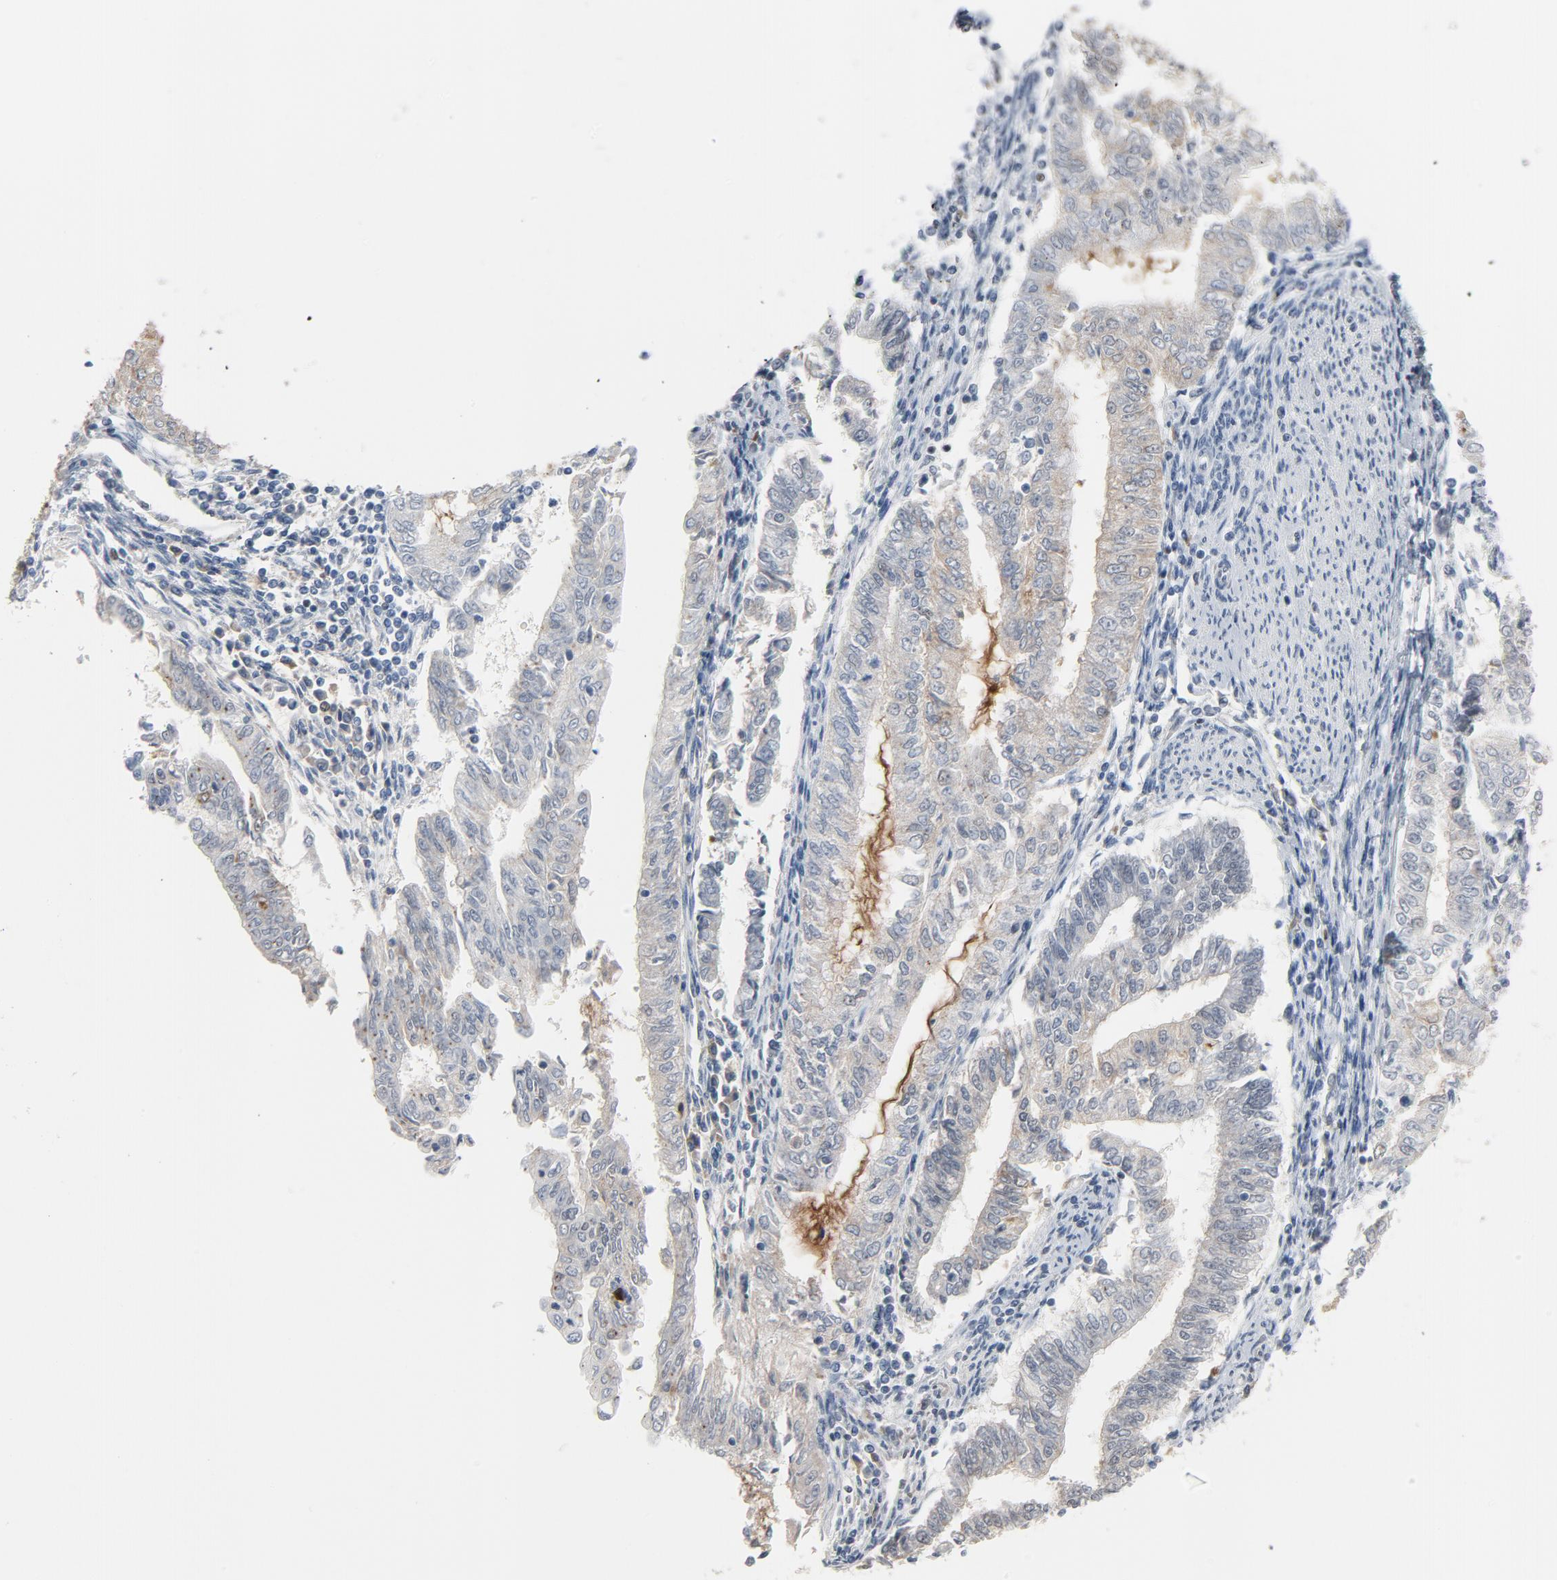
{"staining": {"intensity": "negative", "quantity": "none", "location": "none"}, "tissue": "endometrial cancer", "cell_type": "Tumor cells", "image_type": "cancer", "snomed": [{"axis": "morphology", "description": "Adenocarcinoma, NOS"}, {"axis": "topography", "description": "Endometrium"}], "caption": "There is no significant staining in tumor cells of endometrial adenocarcinoma. (DAB (3,3'-diaminobenzidine) immunohistochemistry (IHC) with hematoxylin counter stain).", "gene": "FOXP1", "patient": {"sex": "female", "age": 66}}